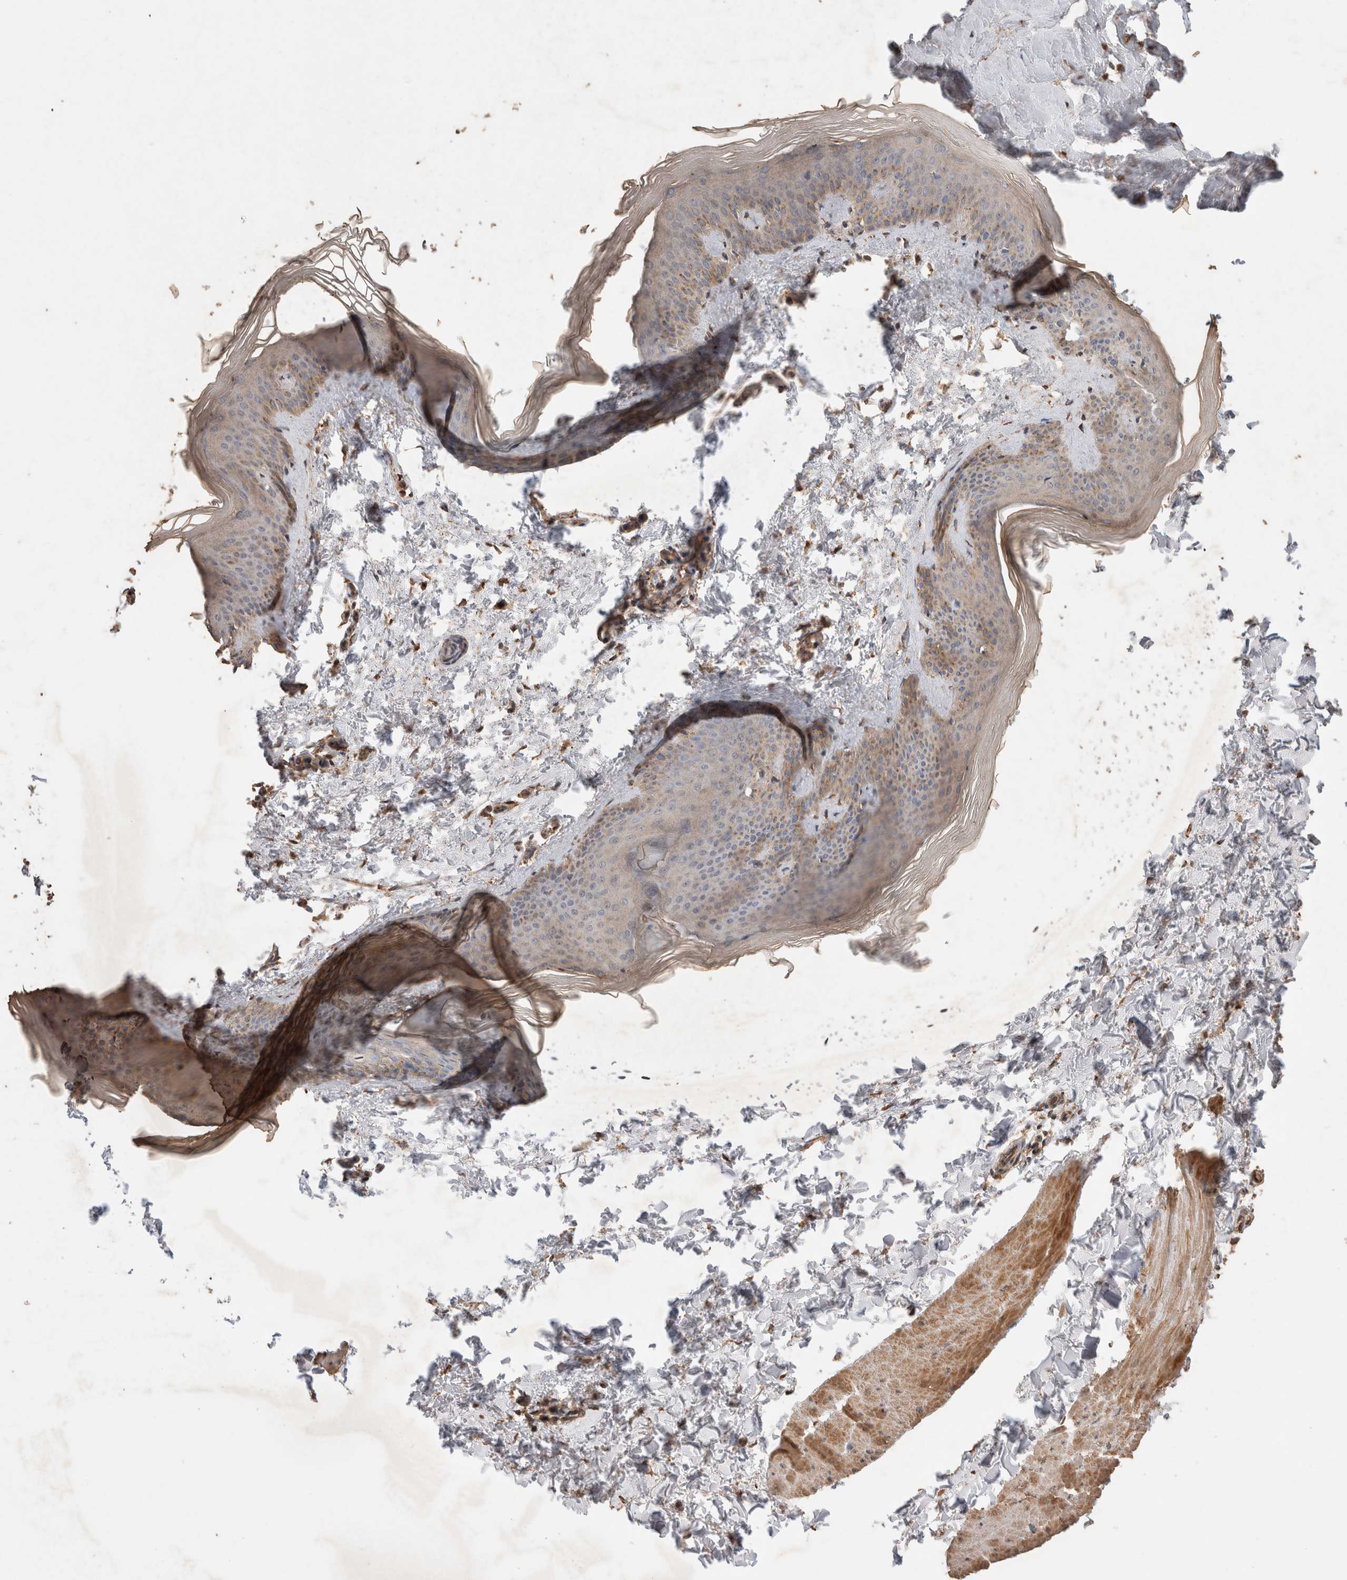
{"staining": {"intensity": "moderate", "quantity": ">75%", "location": "cytoplasmic/membranous"}, "tissue": "skin", "cell_type": "Fibroblasts", "image_type": "normal", "snomed": [{"axis": "morphology", "description": "Normal tissue, NOS"}, {"axis": "topography", "description": "Skin"}], "caption": "Immunohistochemical staining of benign skin shows >75% levels of moderate cytoplasmic/membranous protein staining in approximately >75% of fibroblasts. (brown staining indicates protein expression, while blue staining denotes nuclei).", "gene": "SNX31", "patient": {"sex": "female", "age": 27}}